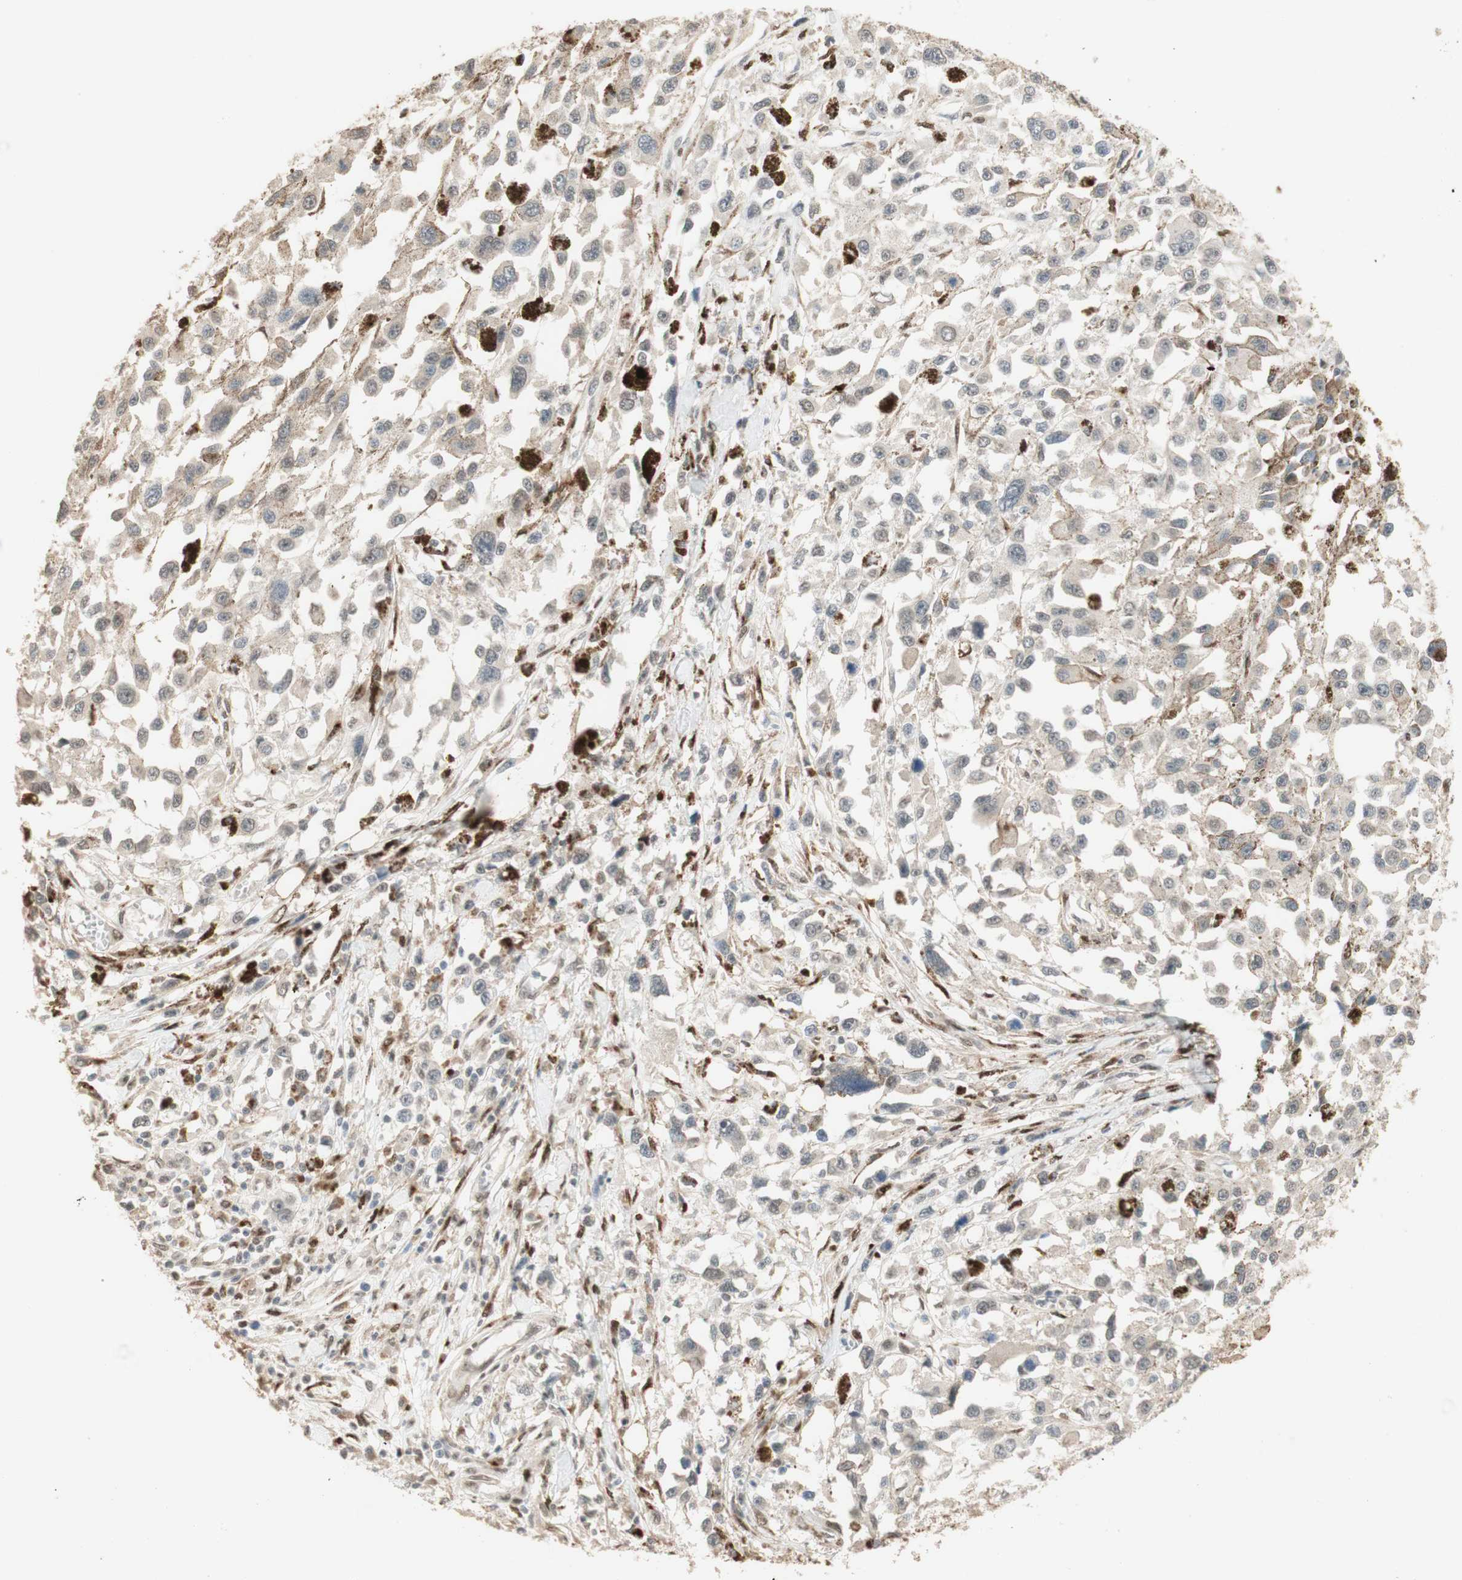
{"staining": {"intensity": "negative", "quantity": "none", "location": "none"}, "tissue": "melanoma", "cell_type": "Tumor cells", "image_type": "cancer", "snomed": [{"axis": "morphology", "description": "Malignant melanoma, Metastatic site"}, {"axis": "topography", "description": "Lymph node"}], "caption": "Malignant melanoma (metastatic site) was stained to show a protein in brown. There is no significant positivity in tumor cells. (Brightfield microscopy of DAB (3,3'-diaminobenzidine) immunohistochemistry (IHC) at high magnification).", "gene": "FOXP1", "patient": {"sex": "male", "age": 59}}